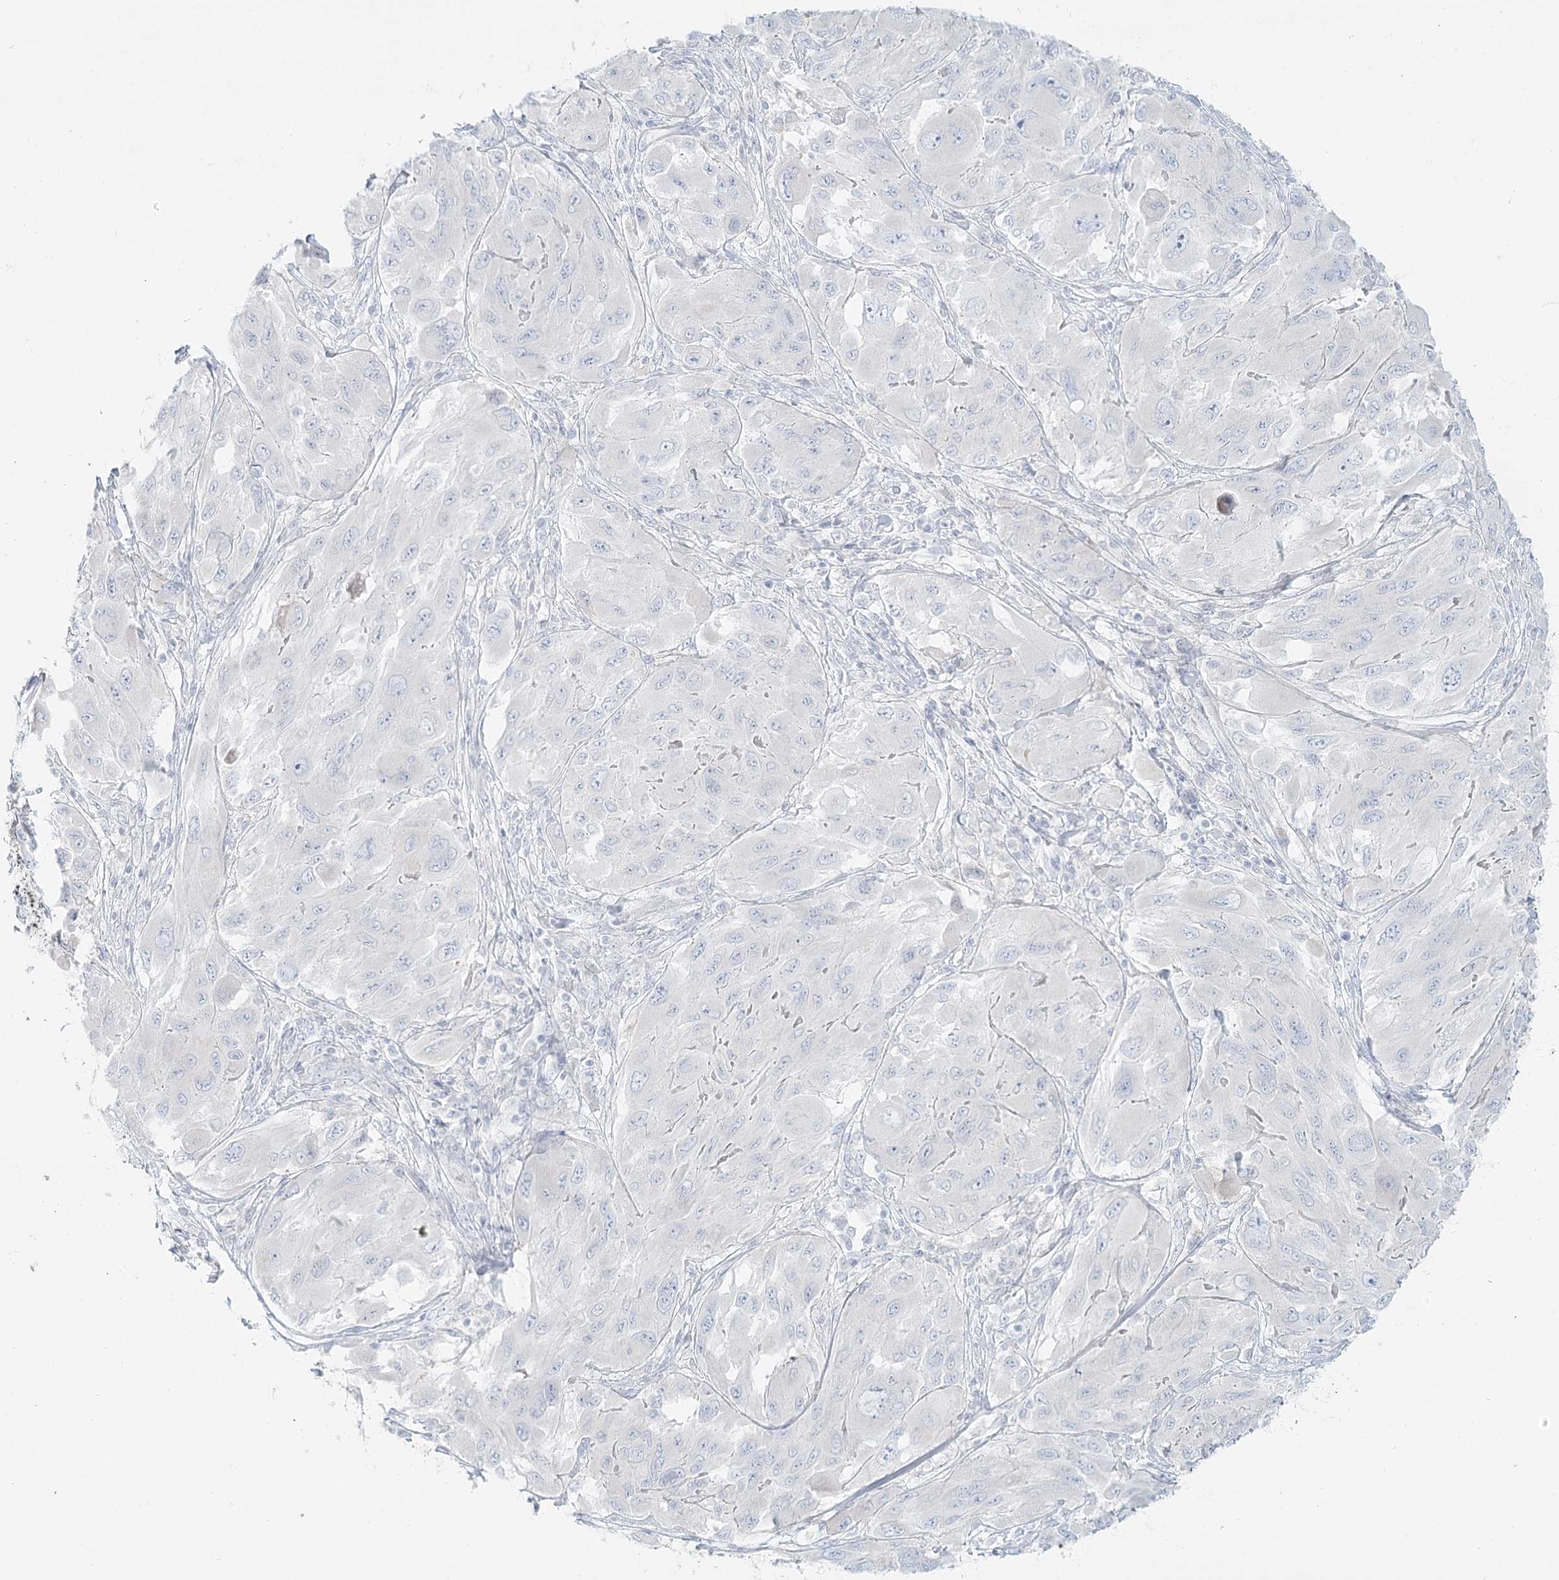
{"staining": {"intensity": "negative", "quantity": "none", "location": "none"}, "tissue": "melanoma", "cell_type": "Tumor cells", "image_type": "cancer", "snomed": [{"axis": "morphology", "description": "Malignant melanoma, NOS"}, {"axis": "topography", "description": "Skin"}], "caption": "There is no significant positivity in tumor cells of malignant melanoma.", "gene": "DMGDH", "patient": {"sex": "female", "age": 91}}